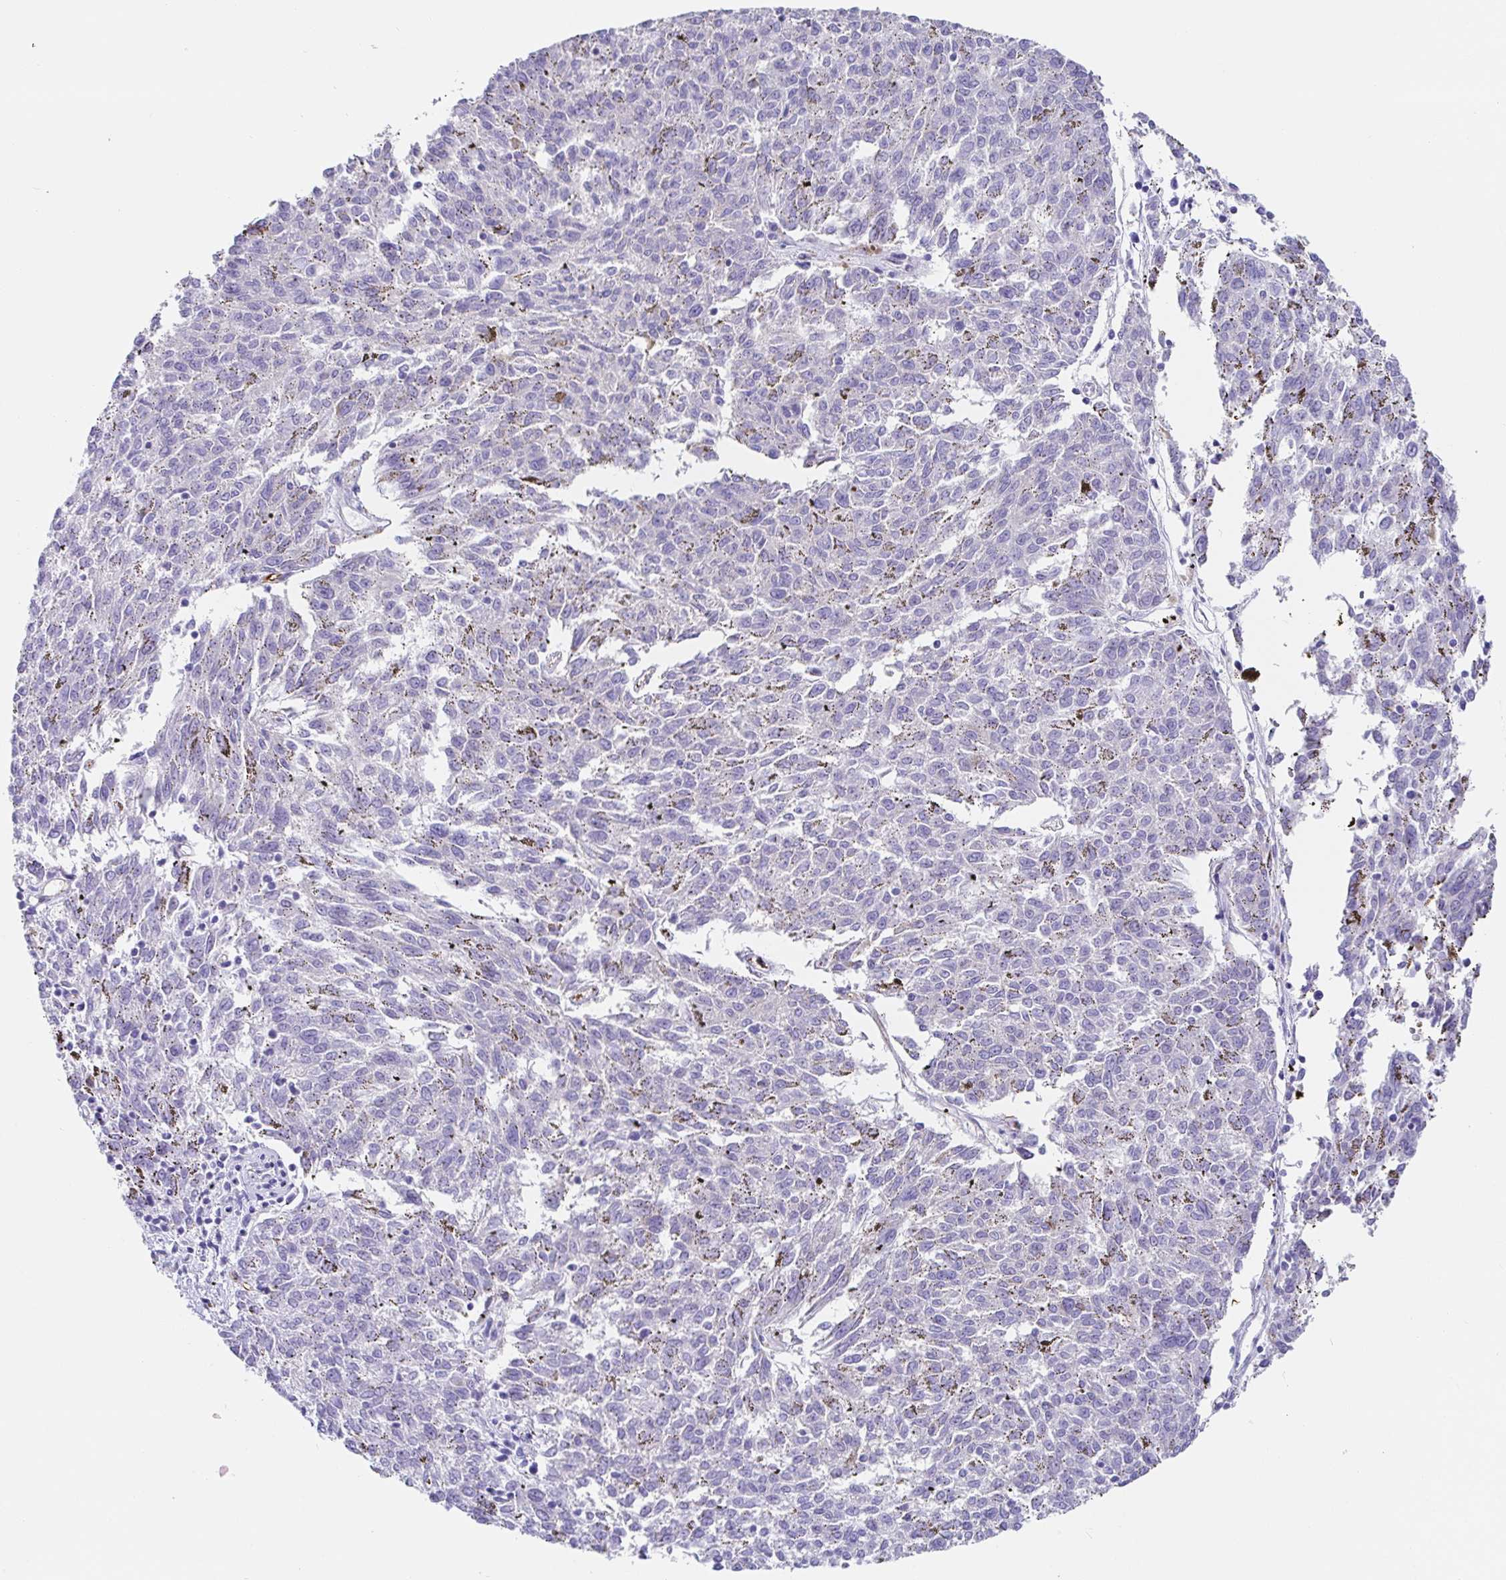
{"staining": {"intensity": "moderate", "quantity": "<25%", "location": "cytoplasmic/membranous"}, "tissue": "melanoma", "cell_type": "Tumor cells", "image_type": "cancer", "snomed": [{"axis": "morphology", "description": "Malignant melanoma, NOS"}, {"axis": "topography", "description": "Skin"}], "caption": "Immunohistochemical staining of human malignant melanoma reveals low levels of moderate cytoplasmic/membranous protein positivity in approximately <25% of tumor cells. (DAB (3,3'-diaminobenzidine) IHC, brown staining for protein, blue staining for nuclei).", "gene": "DOCK1", "patient": {"sex": "female", "age": 72}}